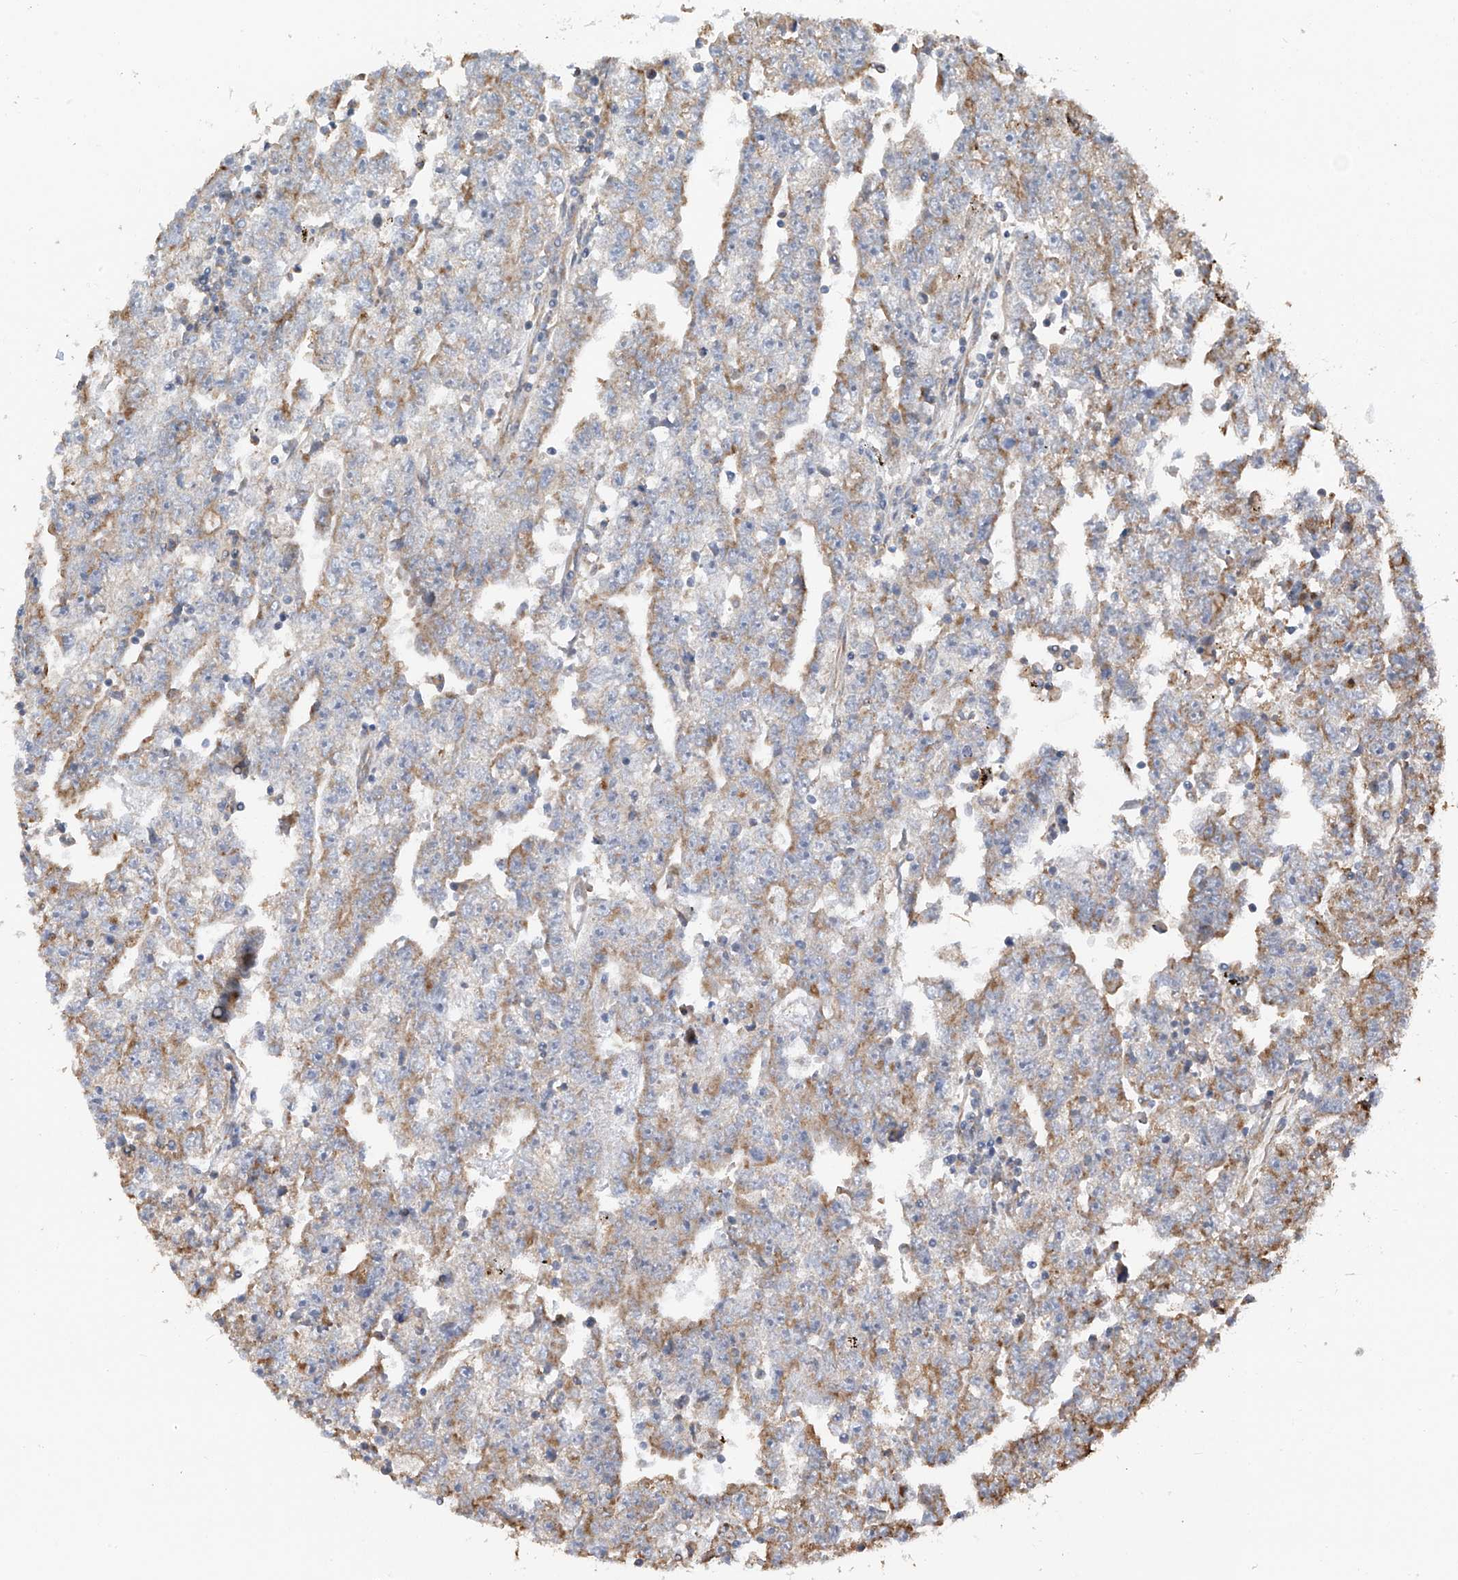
{"staining": {"intensity": "moderate", "quantity": "25%-75%", "location": "cytoplasmic/membranous"}, "tissue": "testis cancer", "cell_type": "Tumor cells", "image_type": "cancer", "snomed": [{"axis": "morphology", "description": "Carcinoma, Embryonal, NOS"}, {"axis": "topography", "description": "Testis"}], "caption": "This photomicrograph shows testis cancer (embryonal carcinoma) stained with immunohistochemistry (IHC) to label a protein in brown. The cytoplasmic/membranous of tumor cells show moderate positivity for the protein. Nuclei are counter-stained blue.", "gene": "ZNF189", "patient": {"sex": "male", "age": 25}}